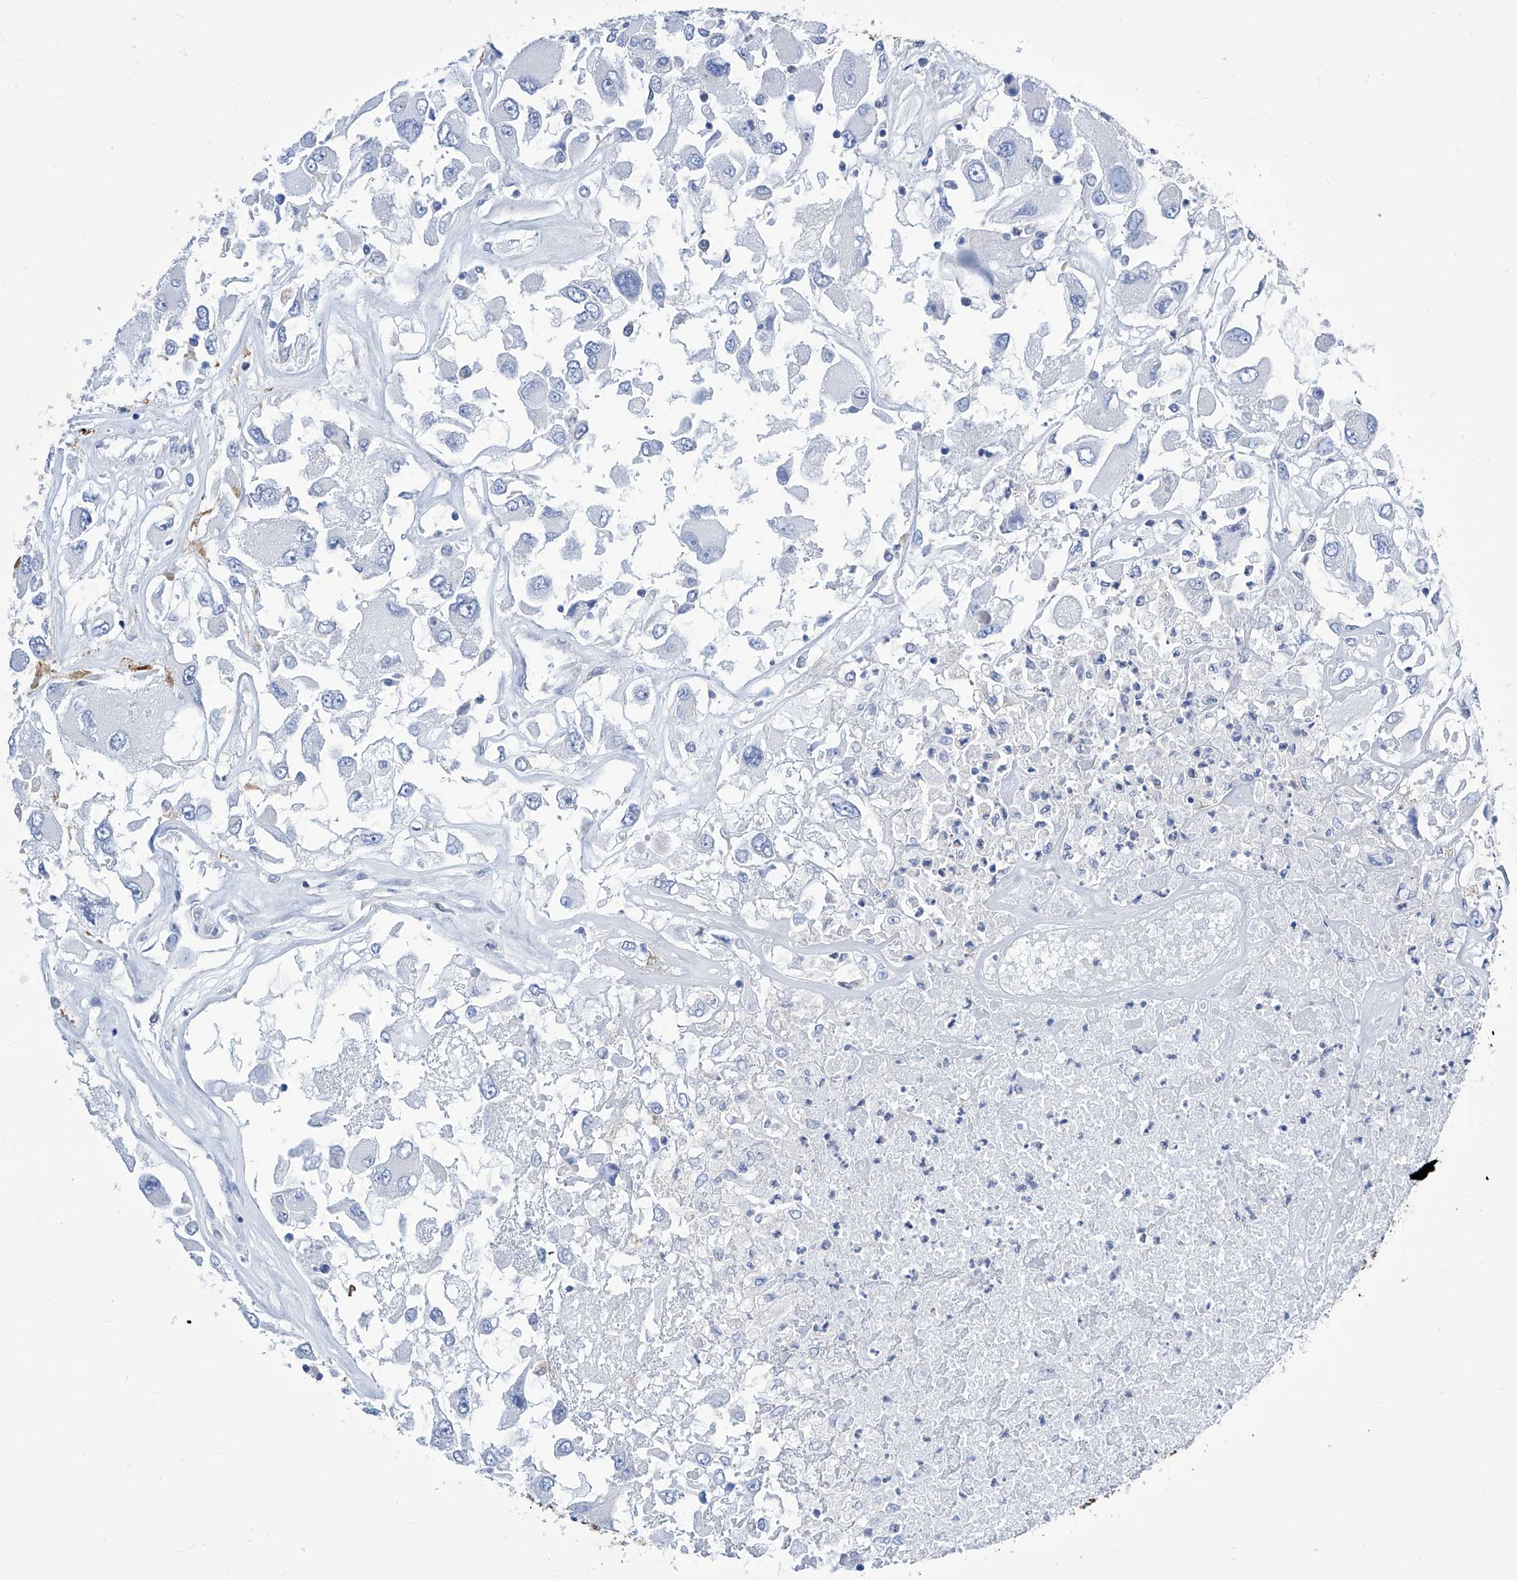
{"staining": {"intensity": "negative", "quantity": "none", "location": "none"}, "tissue": "renal cancer", "cell_type": "Tumor cells", "image_type": "cancer", "snomed": [{"axis": "morphology", "description": "Adenocarcinoma, NOS"}, {"axis": "topography", "description": "Kidney"}], "caption": "DAB (3,3'-diaminobenzidine) immunohistochemical staining of renal adenocarcinoma displays no significant staining in tumor cells.", "gene": "IMPA2", "patient": {"sex": "female", "age": 52}}